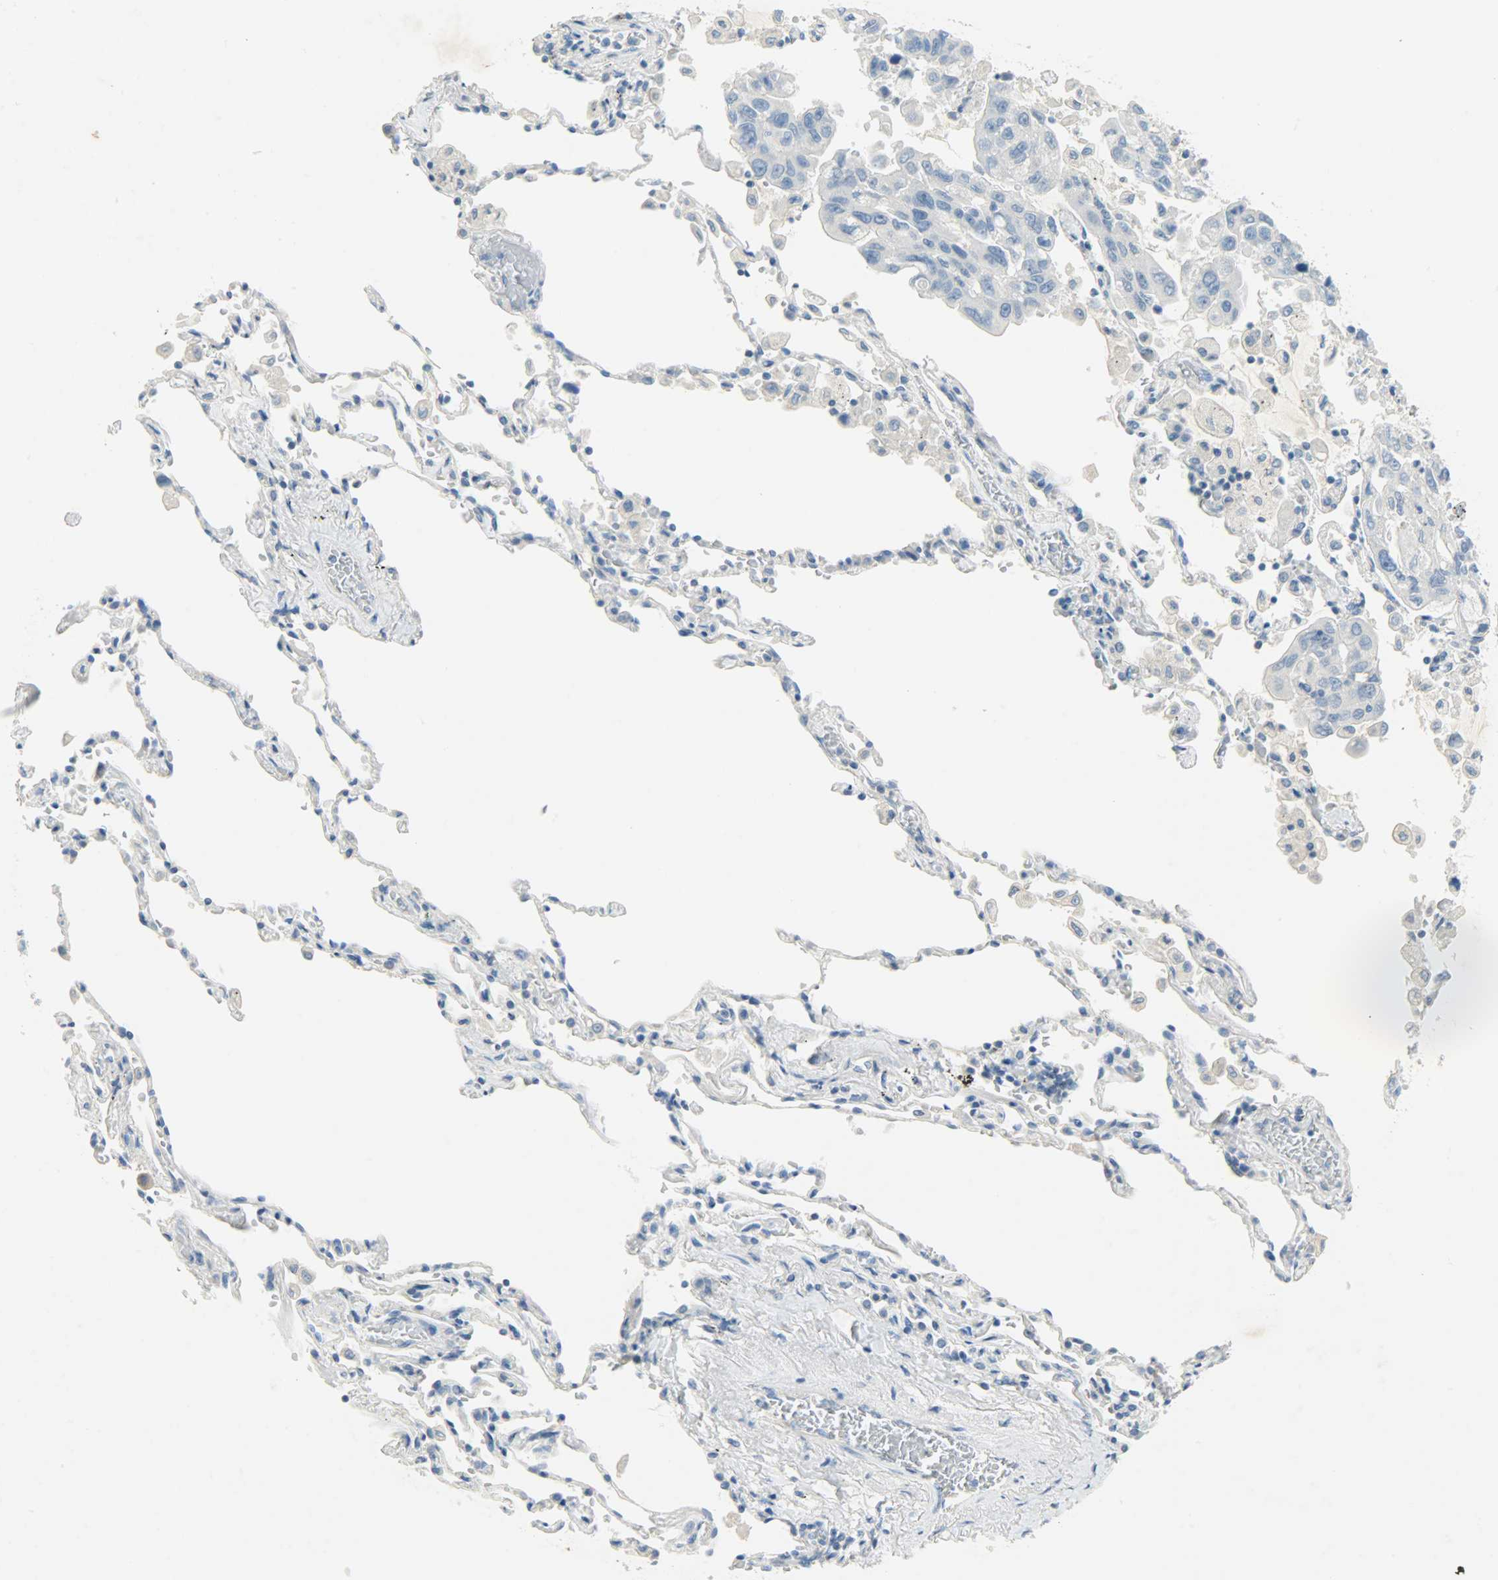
{"staining": {"intensity": "negative", "quantity": "none", "location": "none"}, "tissue": "lung cancer", "cell_type": "Tumor cells", "image_type": "cancer", "snomed": [{"axis": "morphology", "description": "Adenocarcinoma, NOS"}, {"axis": "topography", "description": "Lung"}], "caption": "This is an immunohistochemistry (IHC) image of lung cancer (adenocarcinoma). There is no staining in tumor cells.", "gene": "PROM1", "patient": {"sex": "male", "age": 64}}